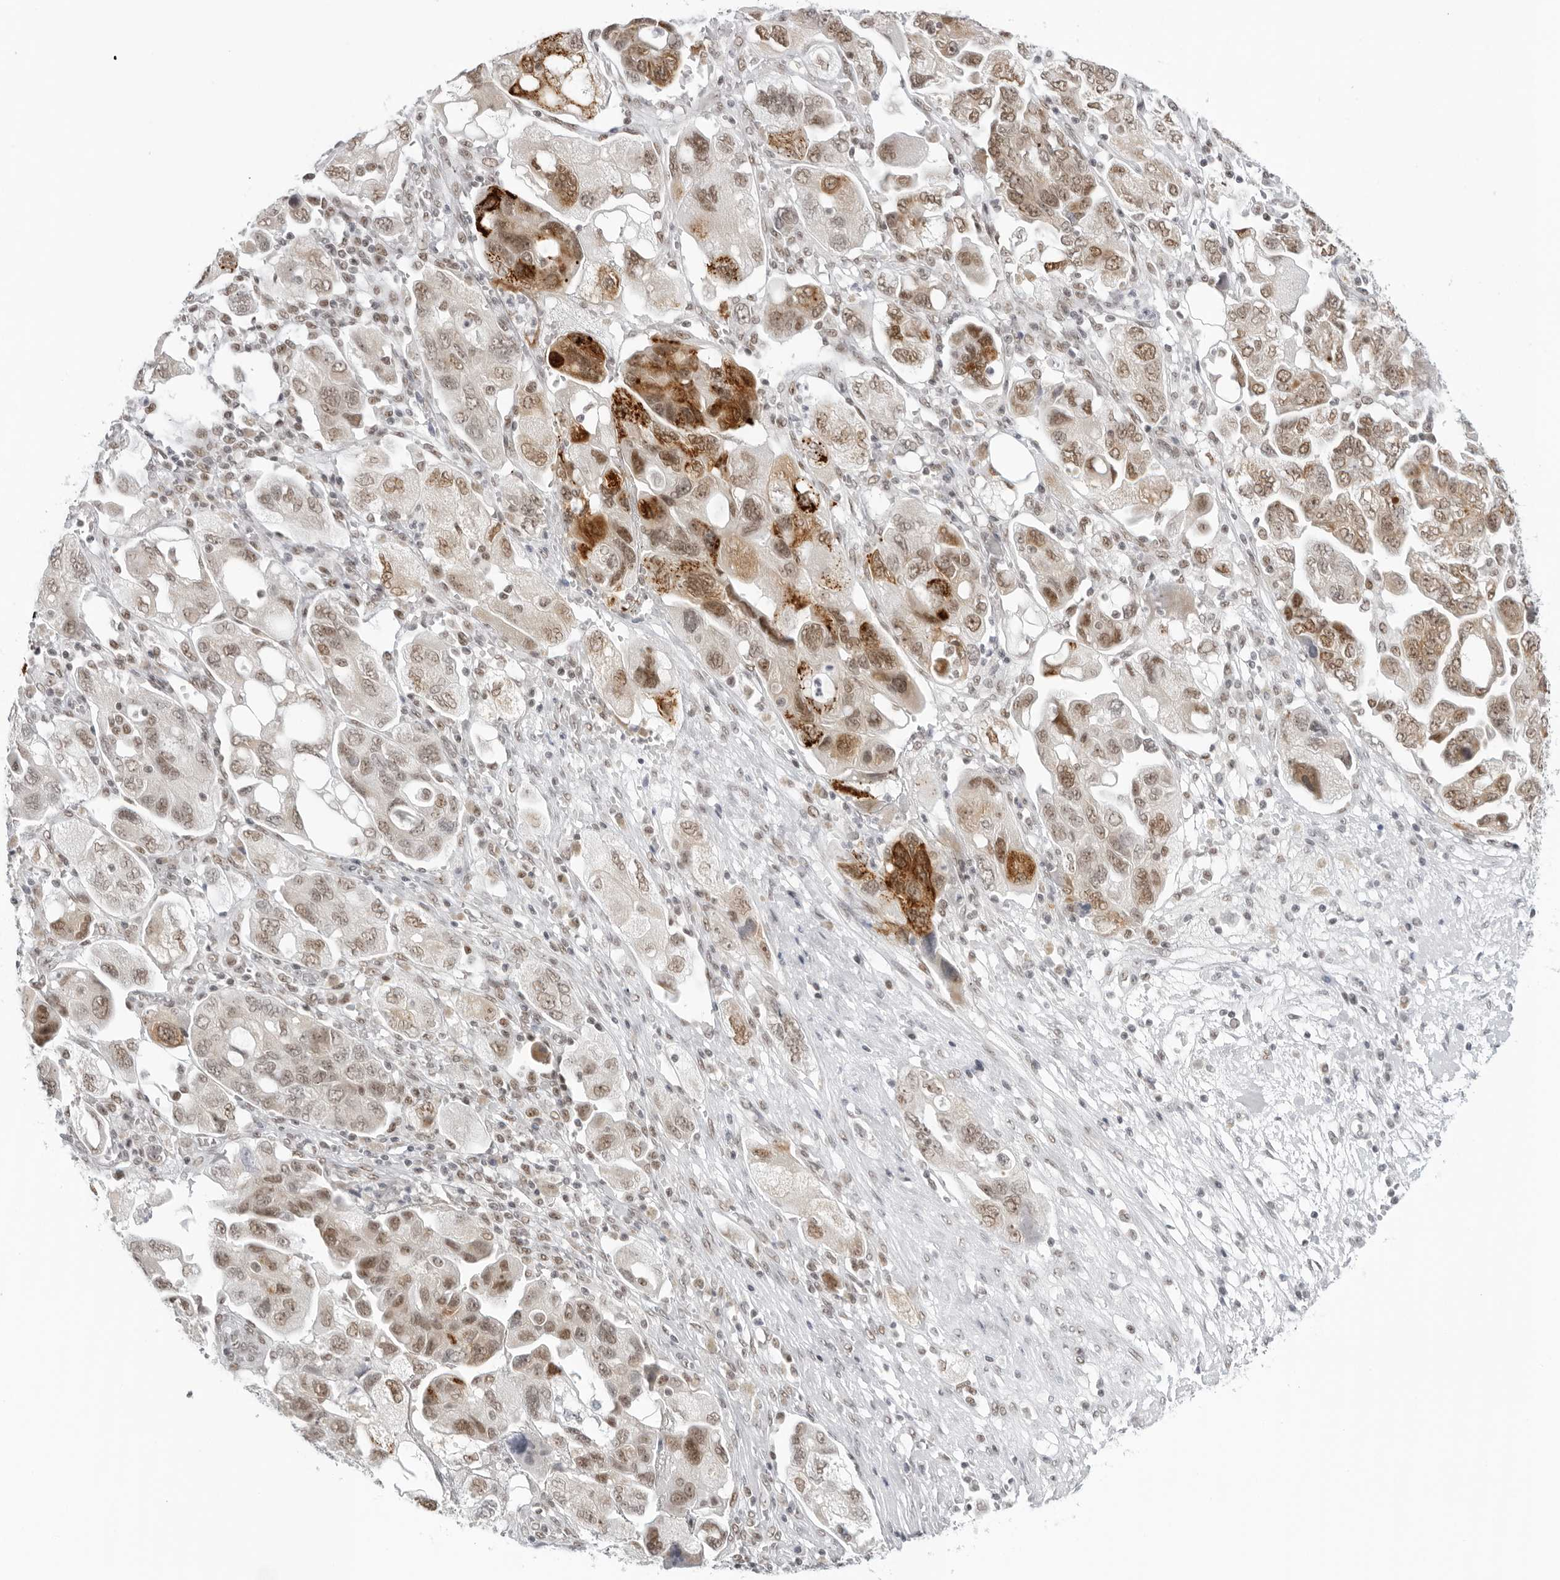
{"staining": {"intensity": "moderate", "quantity": ">75%", "location": "cytoplasmic/membranous,nuclear"}, "tissue": "ovarian cancer", "cell_type": "Tumor cells", "image_type": "cancer", "snomed": [{"axis": "morphology", "description": "Carcinoma, NOS"}, {"axis": "morphology", "description": "Cystadenocarcinoma, serous, NOS"}, {"axis": "topography", "description": "Ovary"}], "caption": "Immunohistochemical staining of human ovarian cancer (carcinoma) demonstrates medium levels of moderate cytoplasmic/membranous and nuclear positivity in approximately >75% of tumor cells.", "gene": "FOXK2", "patient": {"sex": "female", "age": 69}}